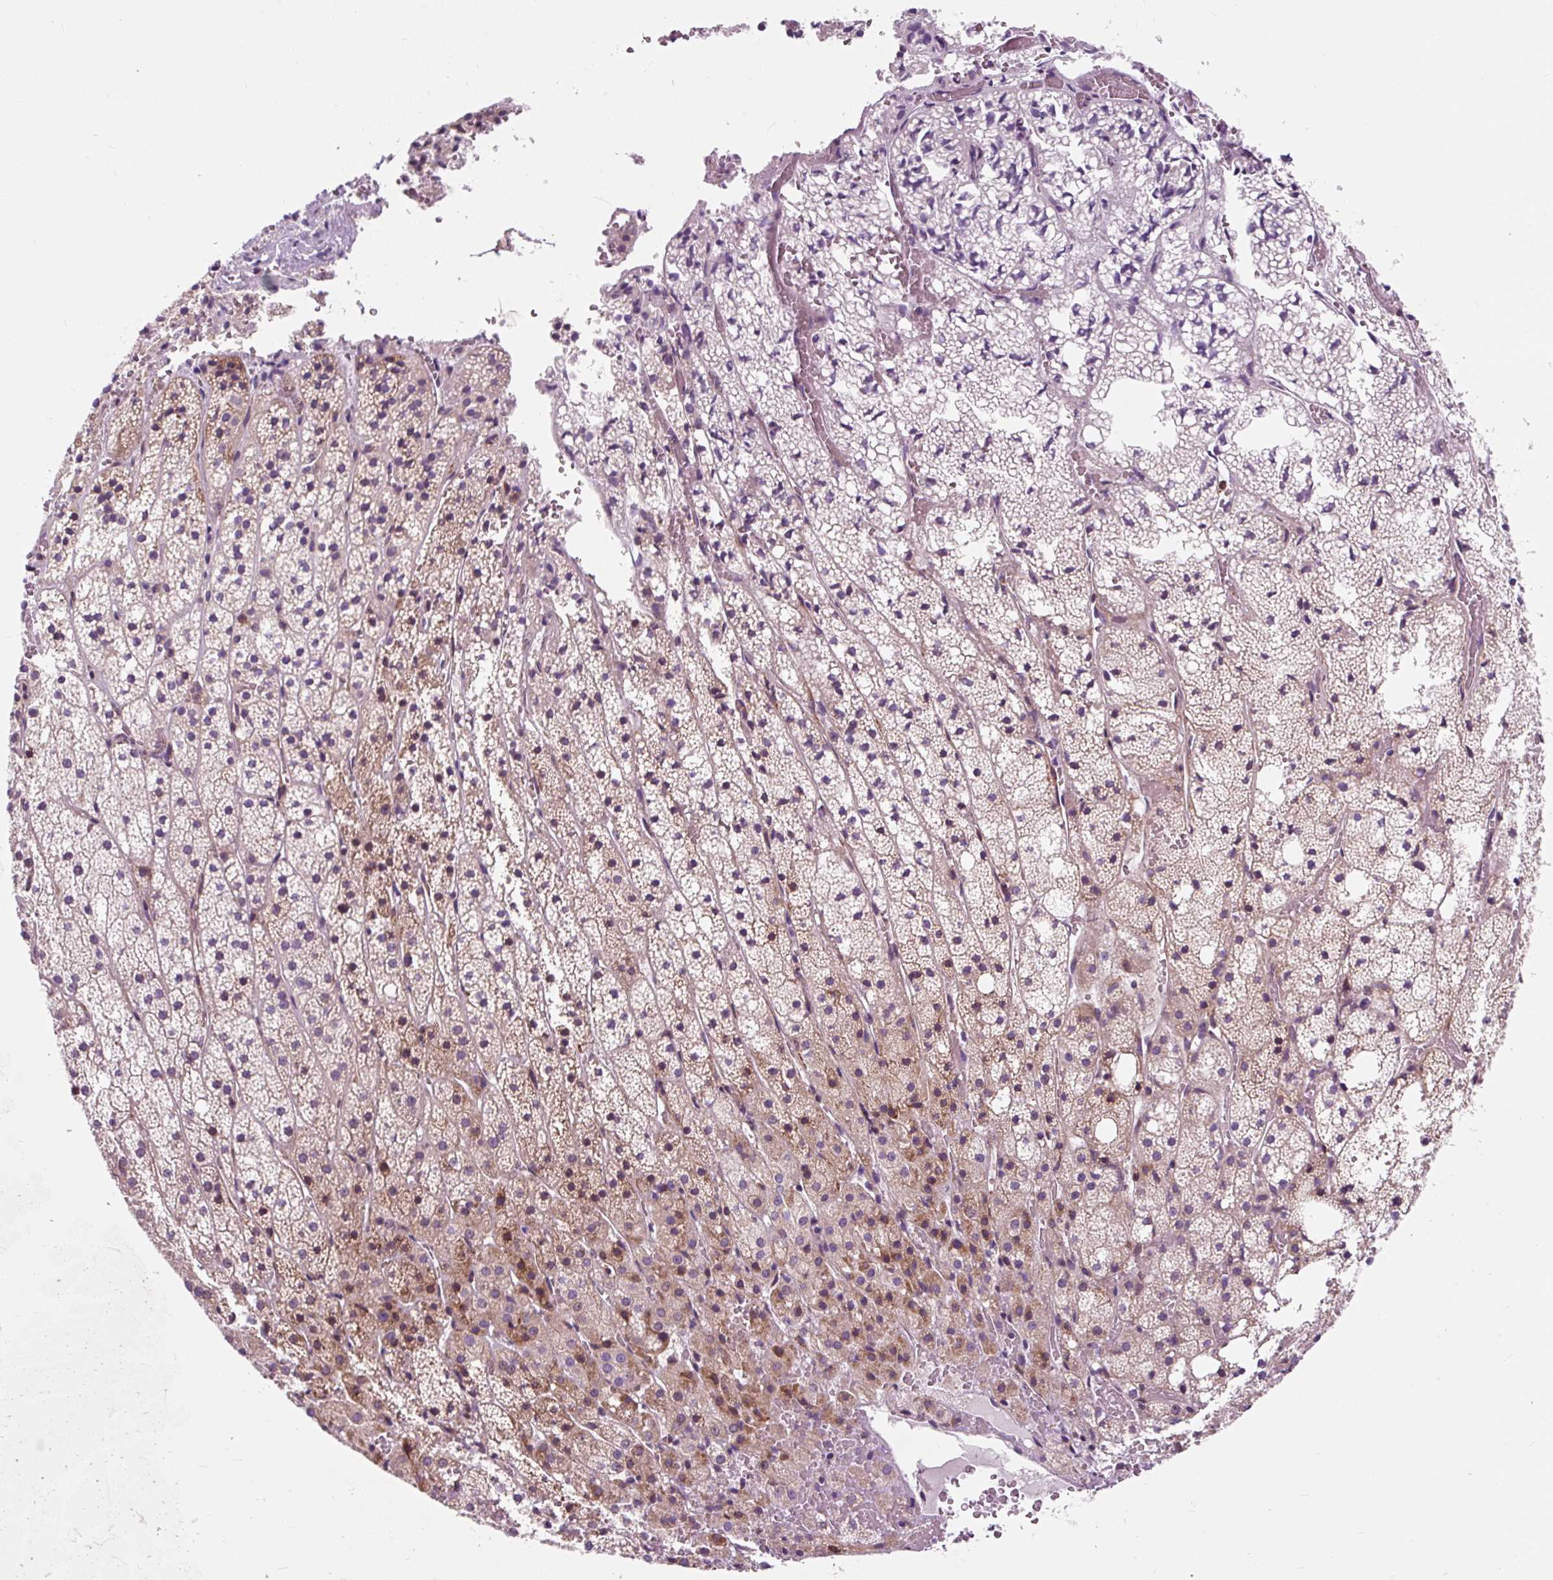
{"staining": {"intensity": "moderate", "quantity": "25%-75%", "location": "cytoplasmic/membranous"}, "tissue": "adrenal gland", "cell_type": "Glandular cells", "image_type": "normal", "snomed": [{"axis": "morphology", "description": "Normal tissue, NOS"}, {"axis": "topography", "description": "Adrenal gland"}], "caption": "This image displays immunohistochemistry staining of benign adrenal gland, with medium moderate cytoplasmic/membranous positivity in about 25%-75% of glandular cells.", "gene": "CISD3", "patient": {"sex": "male", "age": 53}}